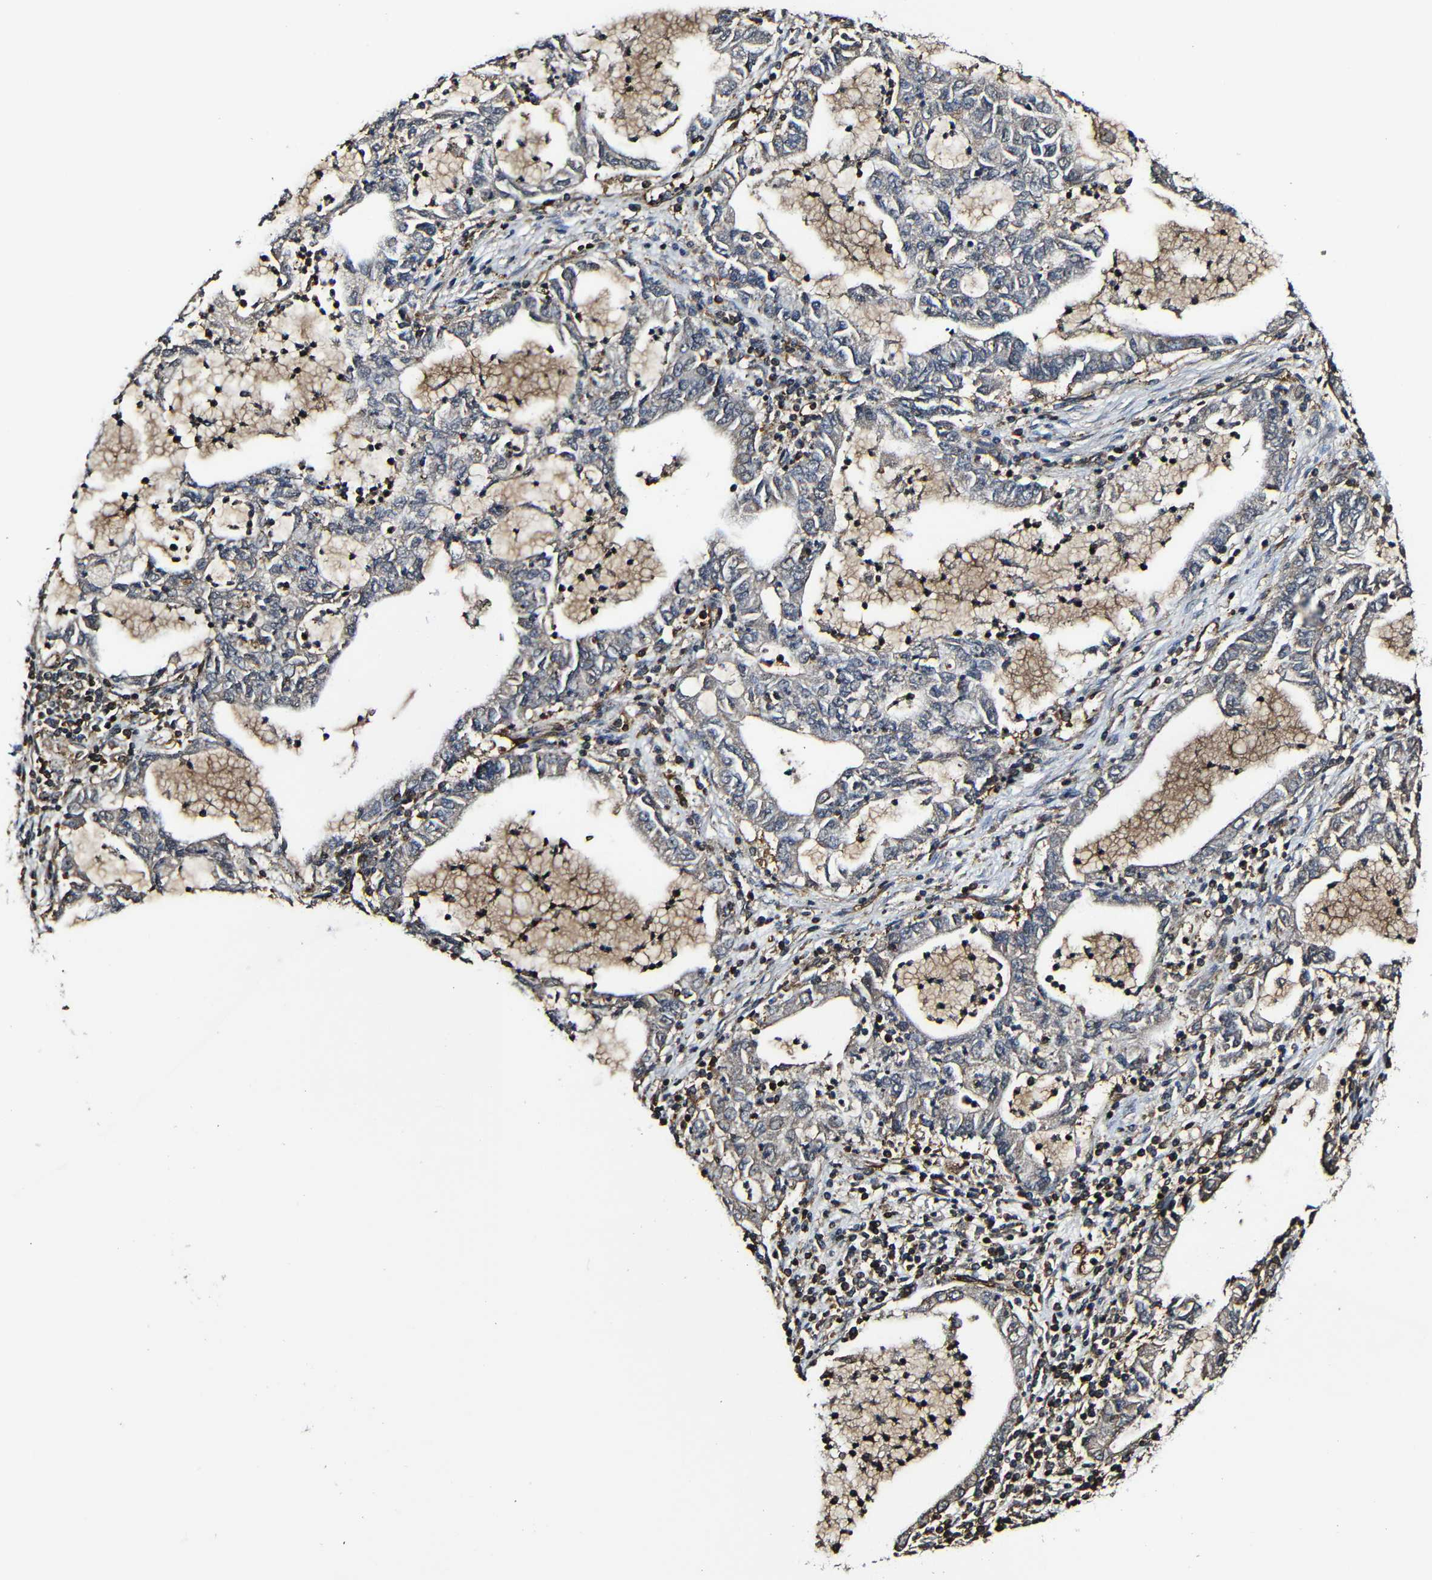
{"staining": {"intensity": "weak", "quantity": "<25%", "location": "cytoplasmic/membranous"}, "tissue": "lung cancer", "cell_type": "Tumor cells", "image_type": "cancer", "snomed": [{"axis": "morphology", "description": "Adenocarcinoma, NOS"}, {"axis": "topography", "description": "Lung"}], "caption": "IHC photomicrograph of neoplastic tissue: lung cancer stained with DAB exhibits no significant protein expression in tumor cells.", "gene": "MSN", "patient": {"sex": "female", "age": 51}}